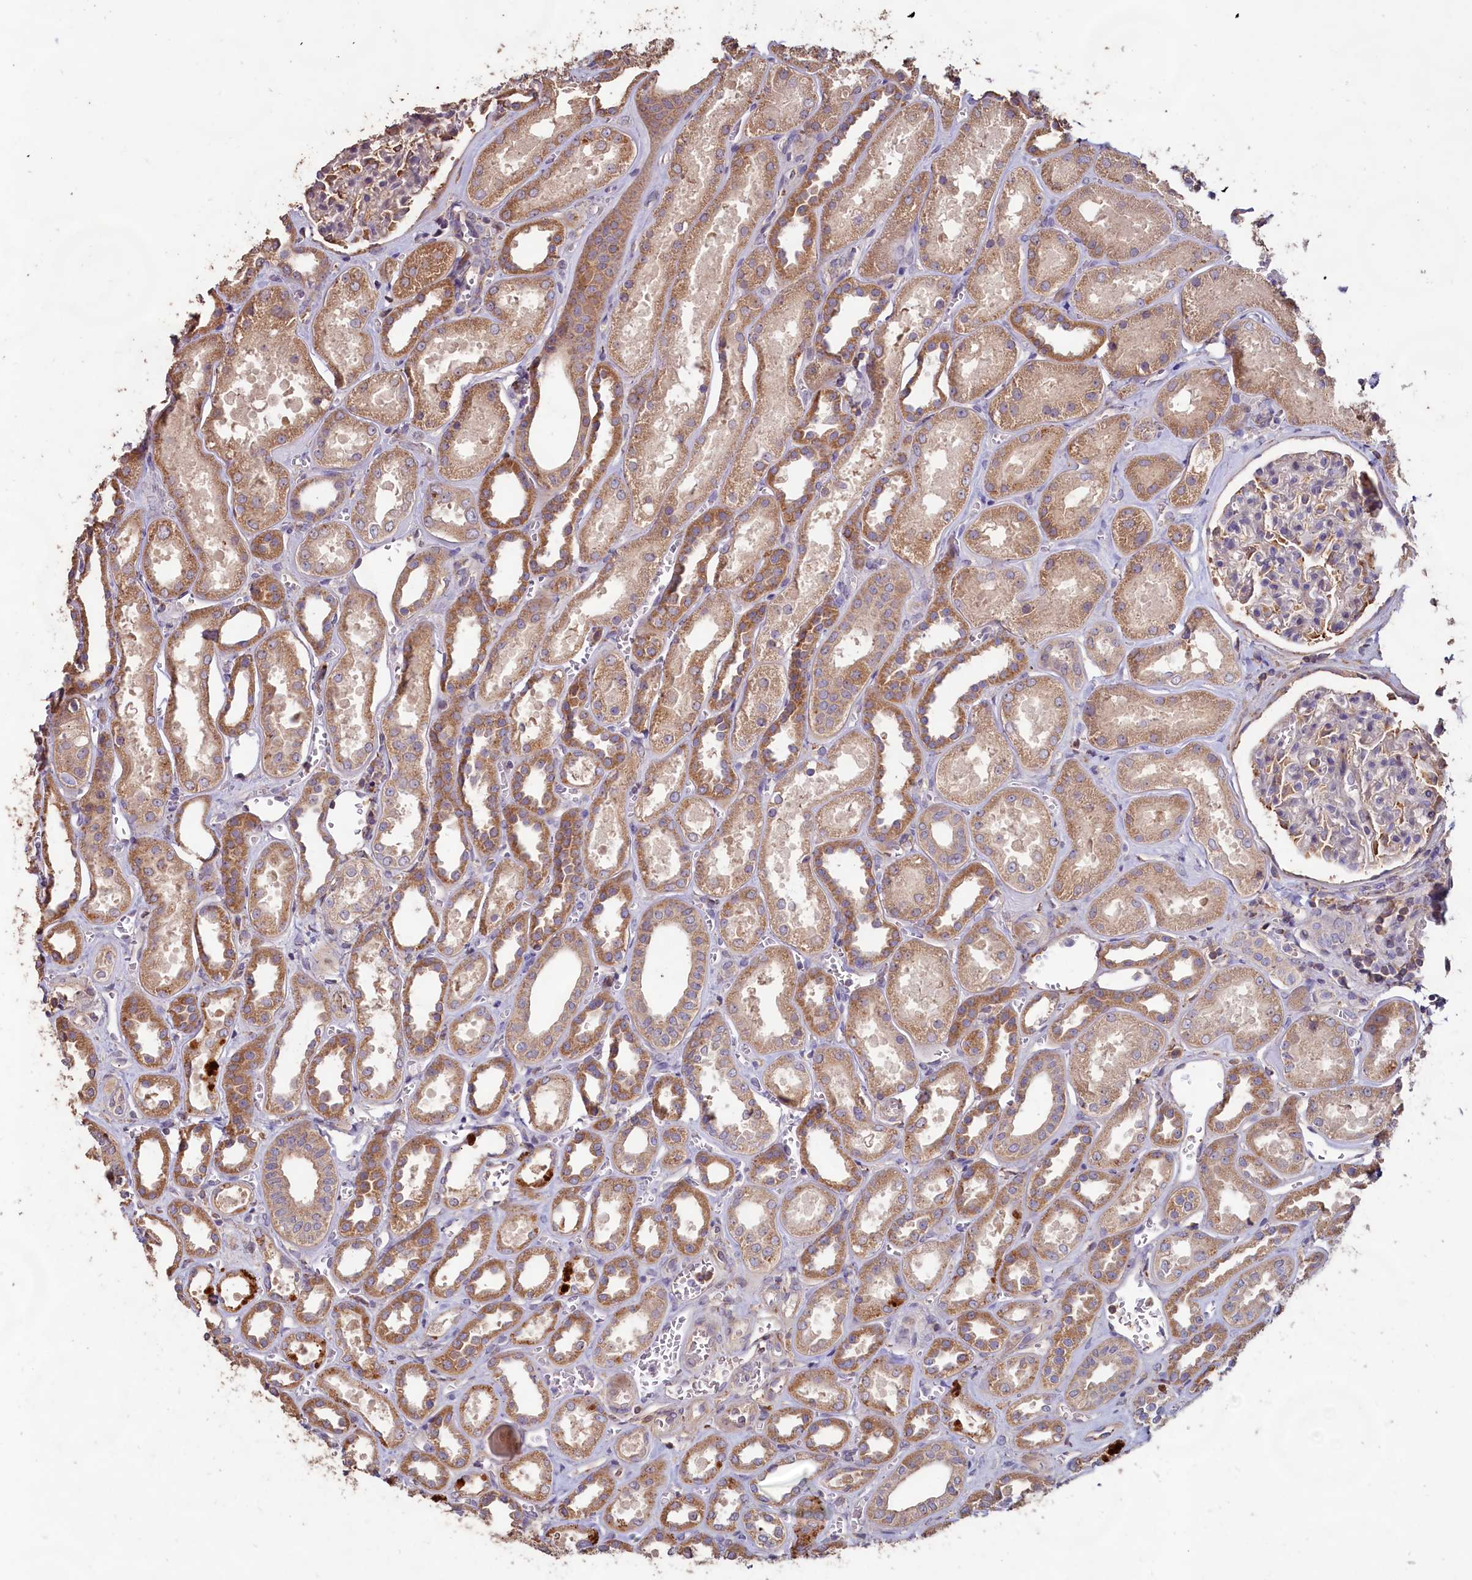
{"staining": {"intensity": "moderate", "quantity": "<25%", "location": "cytoplasmic/membranous"}, "tissue": "kidney", "cell_type": "Cells in glomeruli", "image_type": "normal", "snomed": [{"axis": "morphology", "description": "Normal tissue, NOS"}, {"axis": "morphology", "description": "Adenocarcinoma, NOS"}, {"axis": "topography", "description": "Kidney"}], "caption": "Kidney stained with IHC displays moderate cytoplasmic/membranous expression in approximately <25% of cells in glomeruli. (DAB (3,3'-diaminobenzidine) = brown stain, brightfield microscopy at high magnification).", "gene": "FUNDC1", "patient": {"sex": "female", "age": 68}}